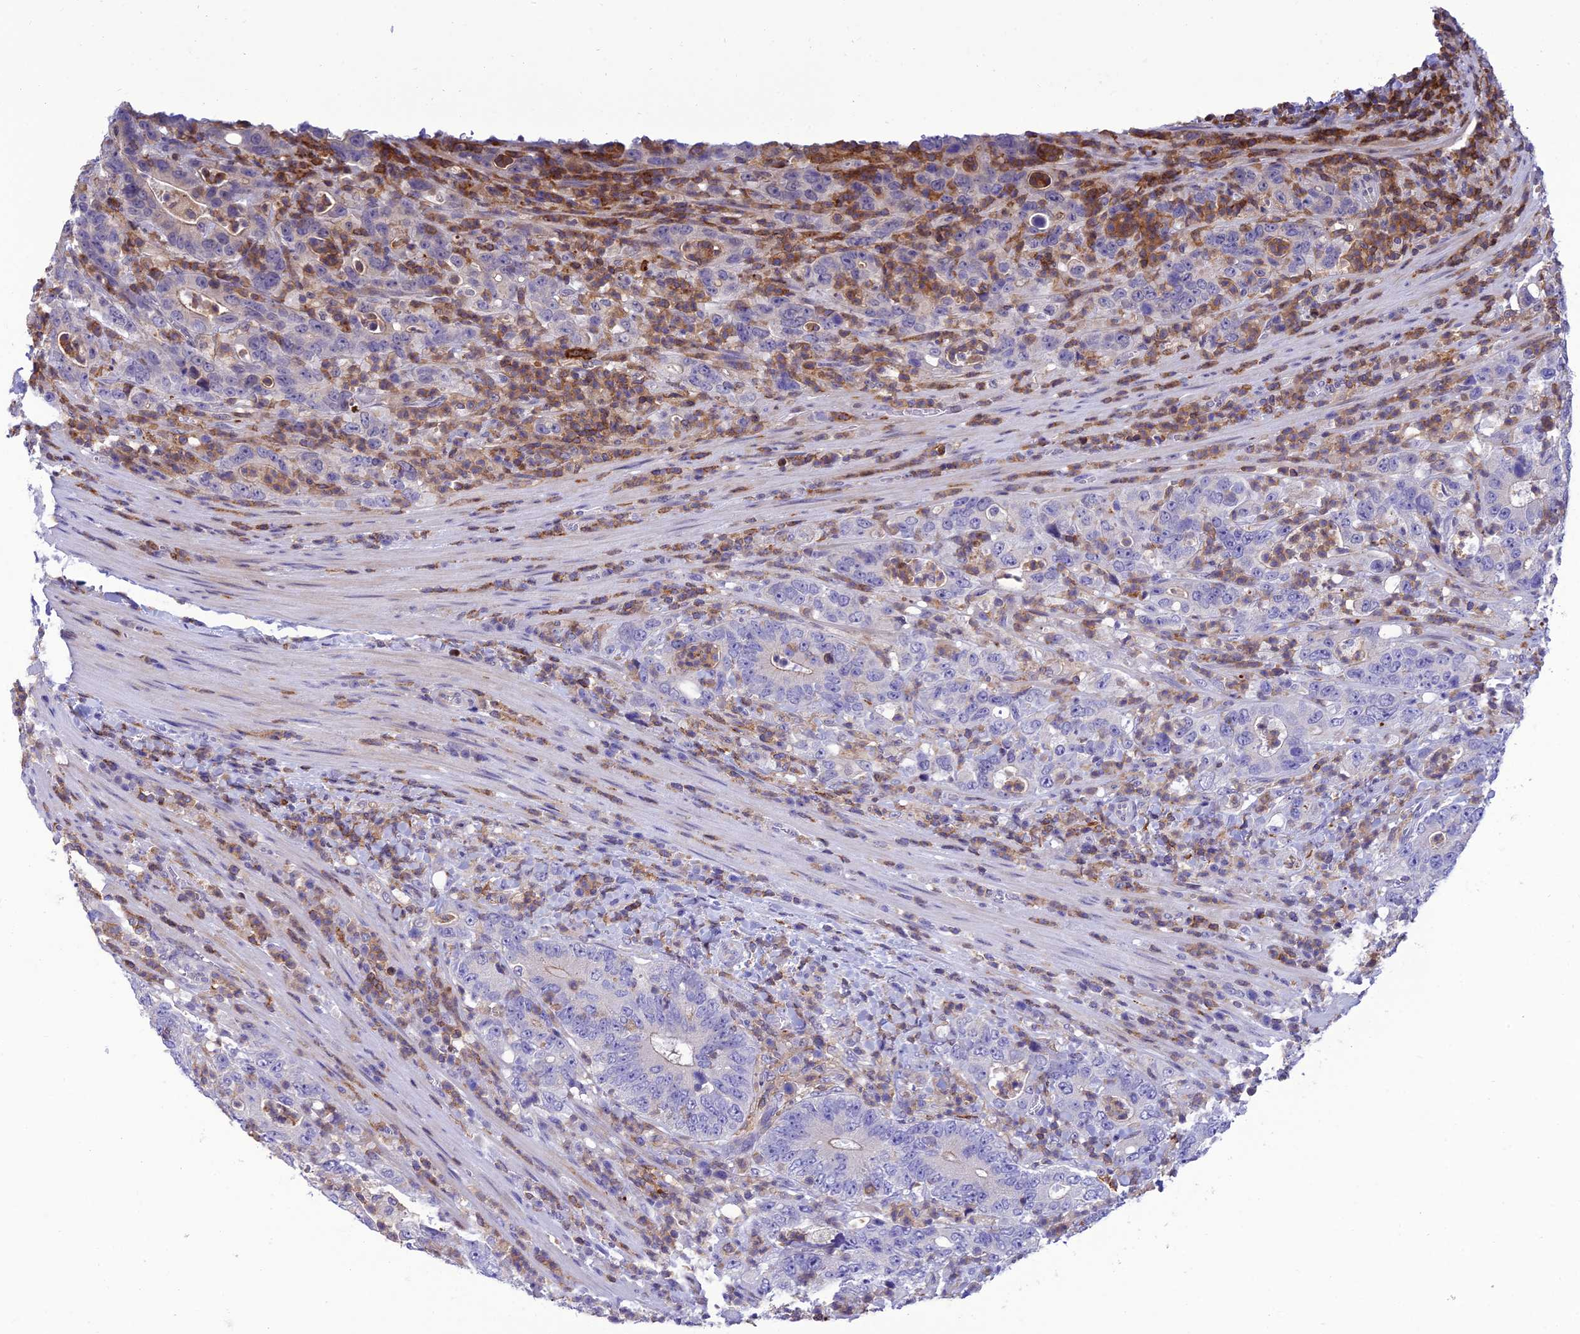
{"staining": {"intensity": "negative", "quantity": "none", "location": "none"}, "tissue": "colorectal cancer", "cell_type": "Tumor cells", "image_type": "cancer", "snomed": [{"axis": "morphology", "description": "Adenocarcinoma, NOS"}, {"axis": "topography", "description": "Colon"}], "caption": "Protein analysis of colorectal cancer exhibits no significant expression in tumor cells. Brightfield microscopy of immunohistochemistry (IHC) stained with DAB (brown) and hematoxylin (blue), captured at high magnification.", "gene": "FAM76A", "patient": {"sex": "female", "age": 75}}